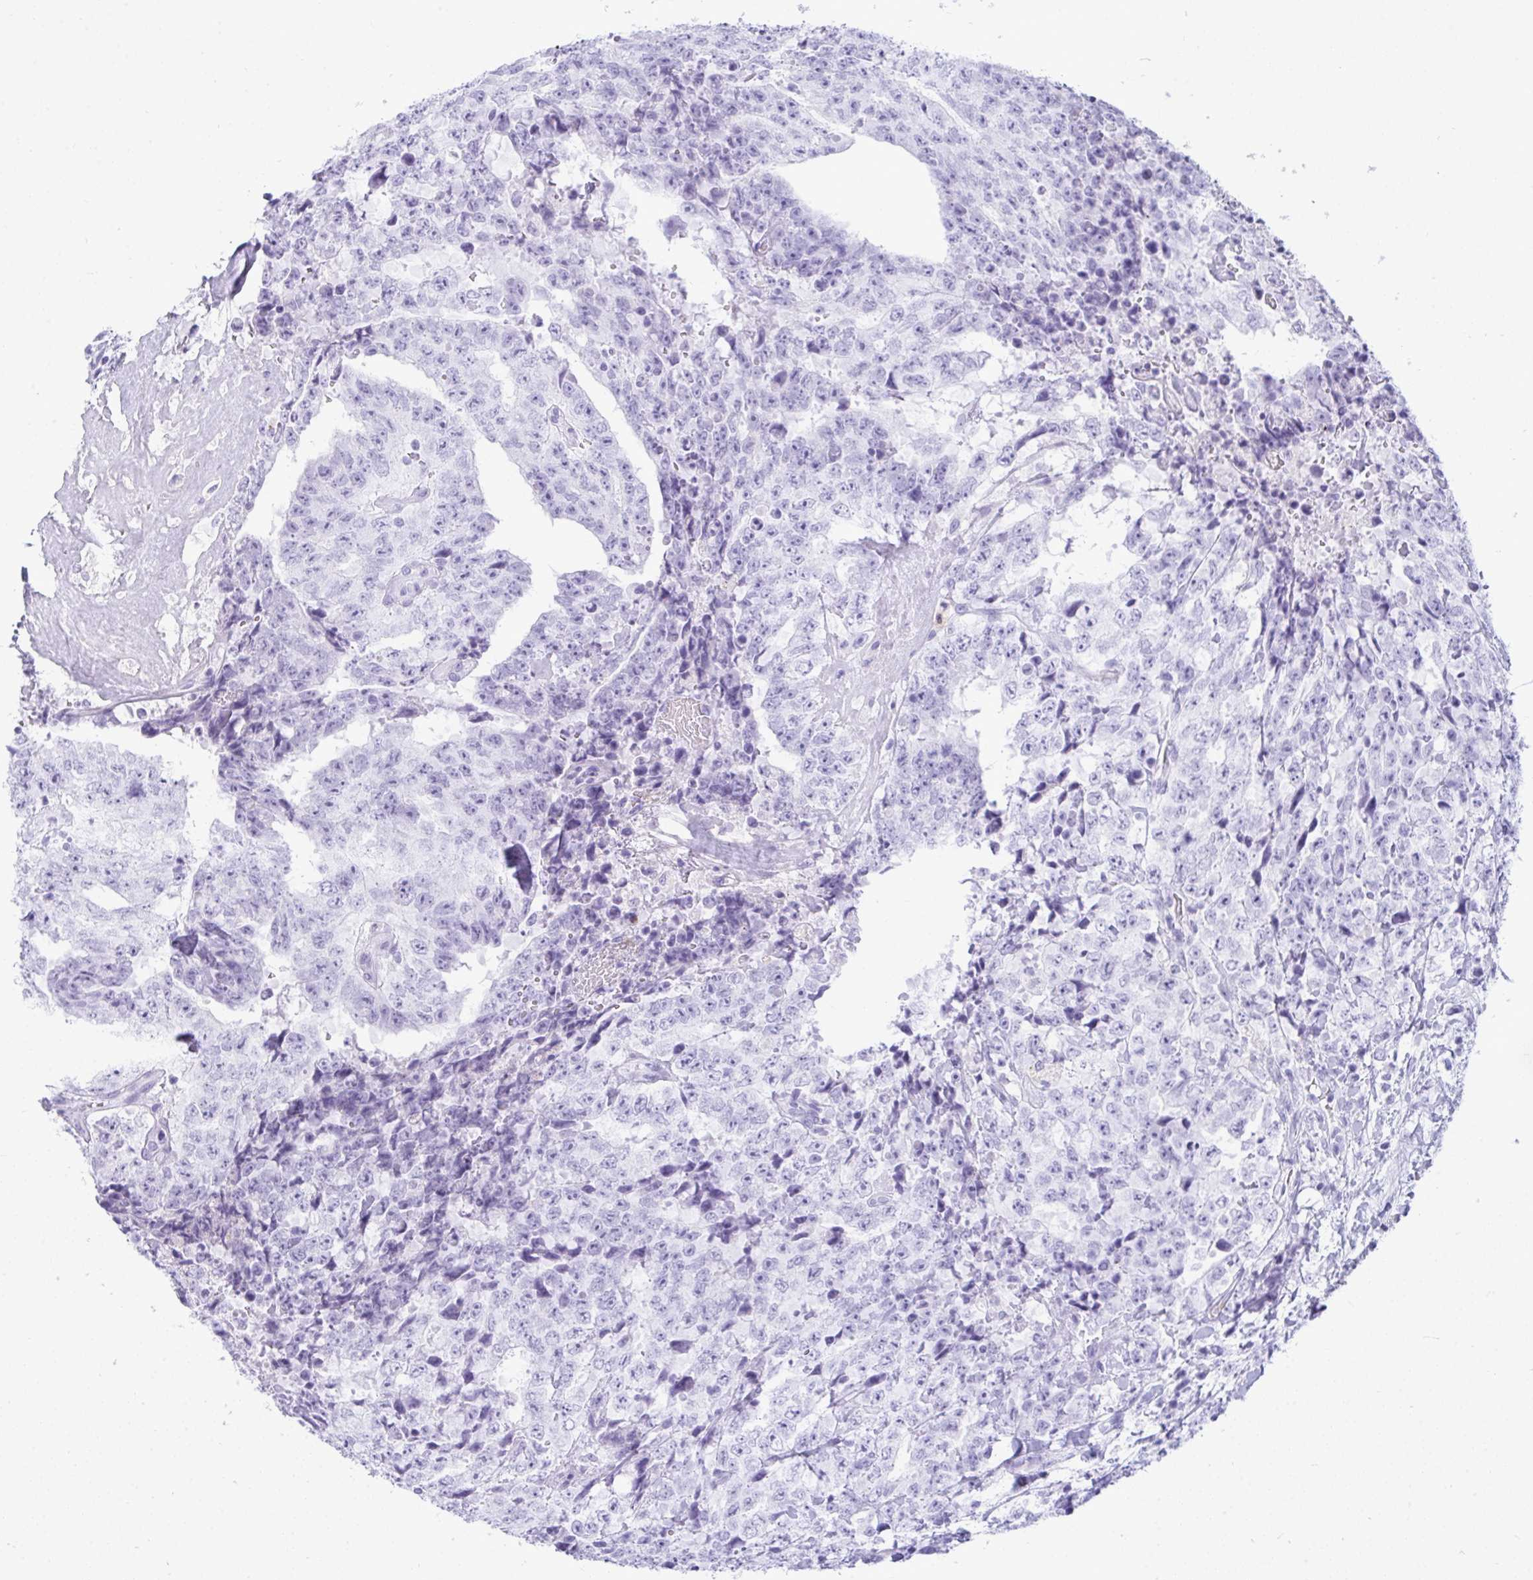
{"staining": {"intensity": "negative", "quantity": "none", "location": "none"}, "tissue": "testis cancer", "cell_type": "Tumor cells", "image_type": "cancer", "snomed": [{"axis": "morphology", "description": "Carcinoma, Embryonal, NOS"}, {"axis": "topography", "description": "Testis"}], "caption": "This is a micrograph of immunohistochemistry staining of testis cancer (embryonal carcinoma), which shows no positivity in tumor cells. (DAB immunohistochemistry (IHC), high magnification).", "gene": "ARHGAP42", "patient": {"sex": "male", "age": 24}}